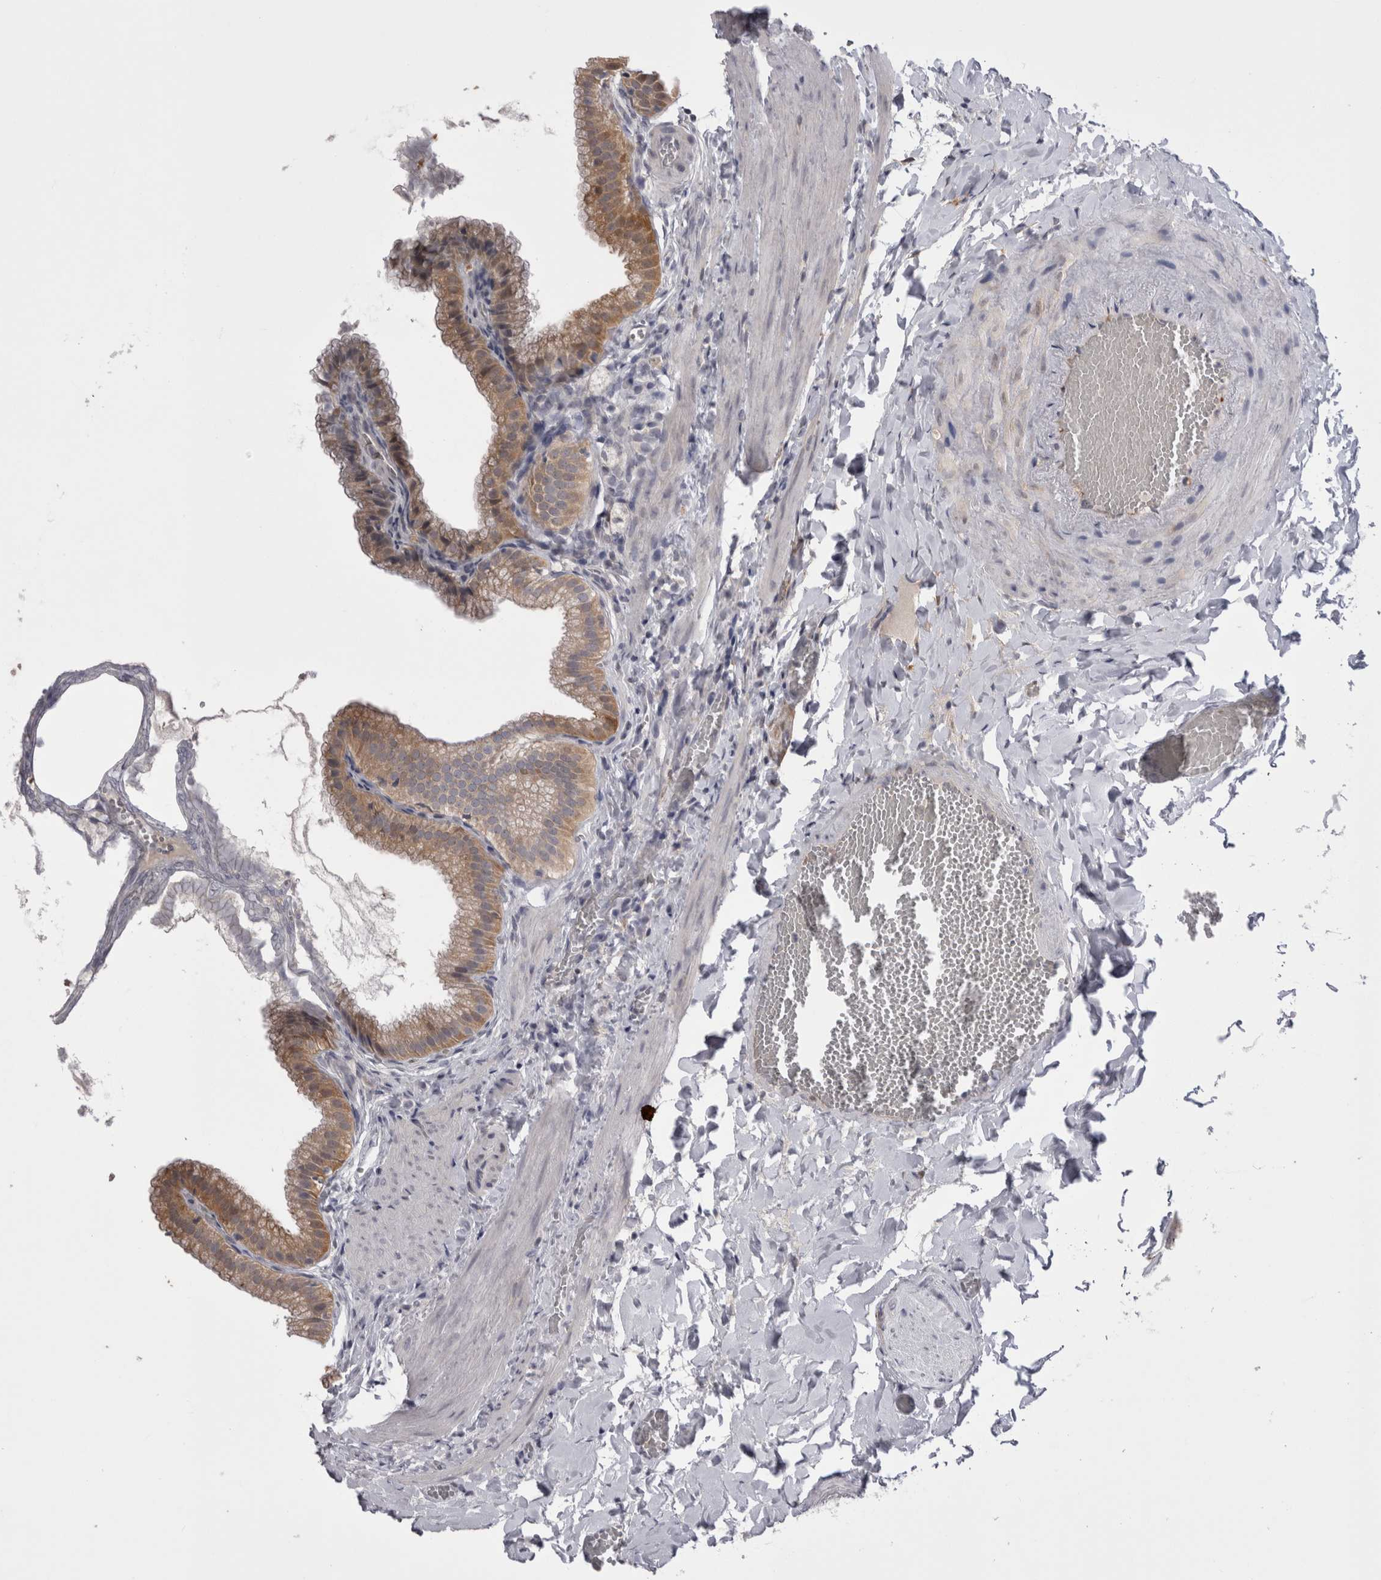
{"staining": {"intensity": "moderate", "quantity": "25%-75%", "location": "cytoplasmic/membranous"}, "tissue": "gallbladder", "cell_type": "Glandular cells", "image_type": "normal", "snomed": [{"axis": "morphology", "description": "Normal tissue, NOS"}, {"axis": "topography", "description": "Gallbladder"}], "caption": "Glandular cells exhibit medium levels of moderate cytoplasmic/membranous expression in approximately 25%-75% of cells in normal human gallbladder.", "gene": "CHIC1", "patient": {"sex": "male", "age": 38}}